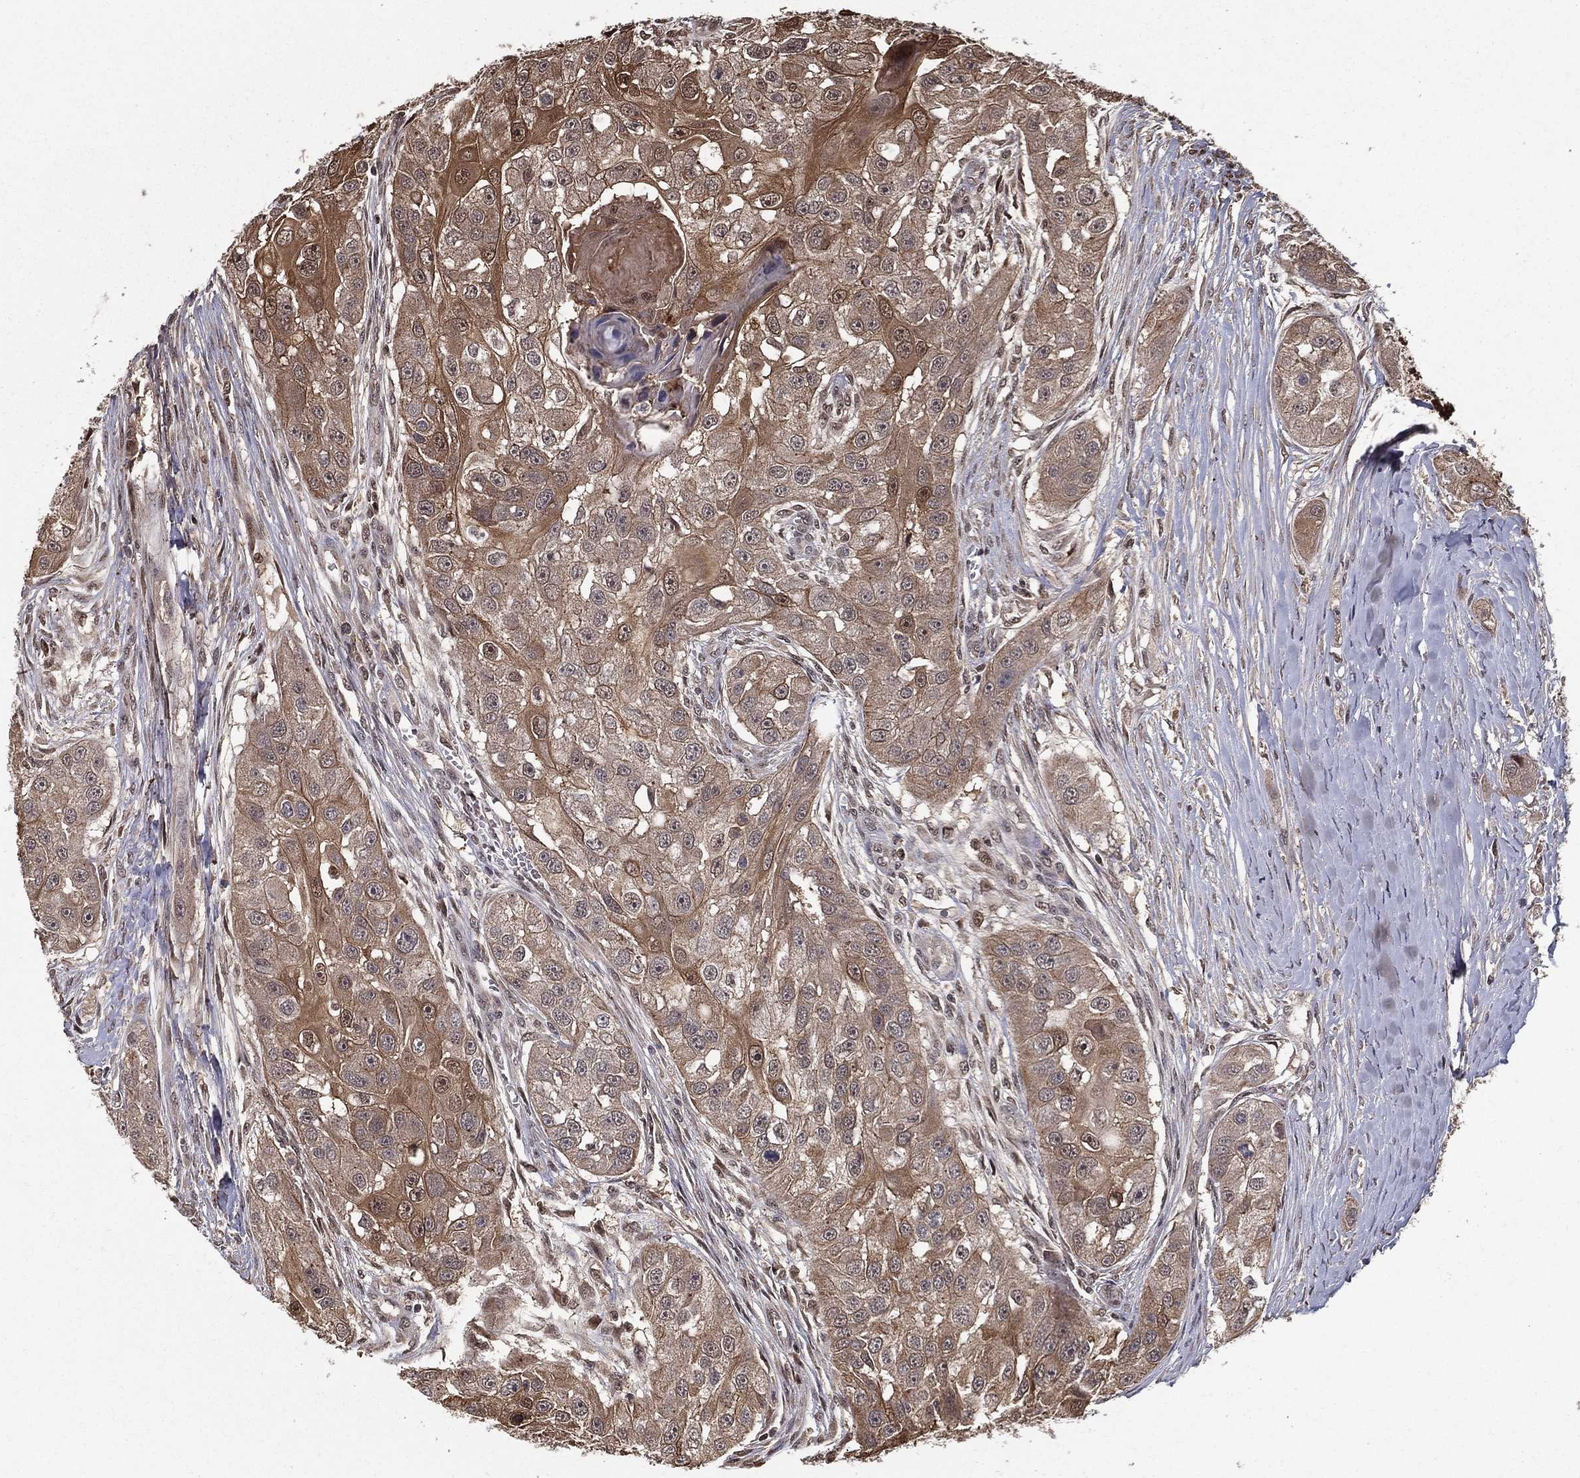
{"staining": {"intensity": "moderate", "quantity": "<25%", "location": "cytoplasmic/membranous"}, "tissue": "head and neck cancer", "cell_type": "Tumor cells", "image_type": "cancer", "snomed": [{"axis": "morphology", "description": "Normal tissue, NOS"}, {"axis": "morphology", "description": "Squamous cell carcinoma, NOS"}, {"axis": "topography", "description": "Skeletal muscle"}, {"axis": "topography", "description": "Head-Neck"}], "caption": "Immunohistochemistry (IHC) of head and neck cancer demonstrates low levels of moderate cytoplasmic/membranous positivity in about <25% of tumor cells.", "gene": "SLC6A6", "patient": {"sex": "male", "age": 51}}